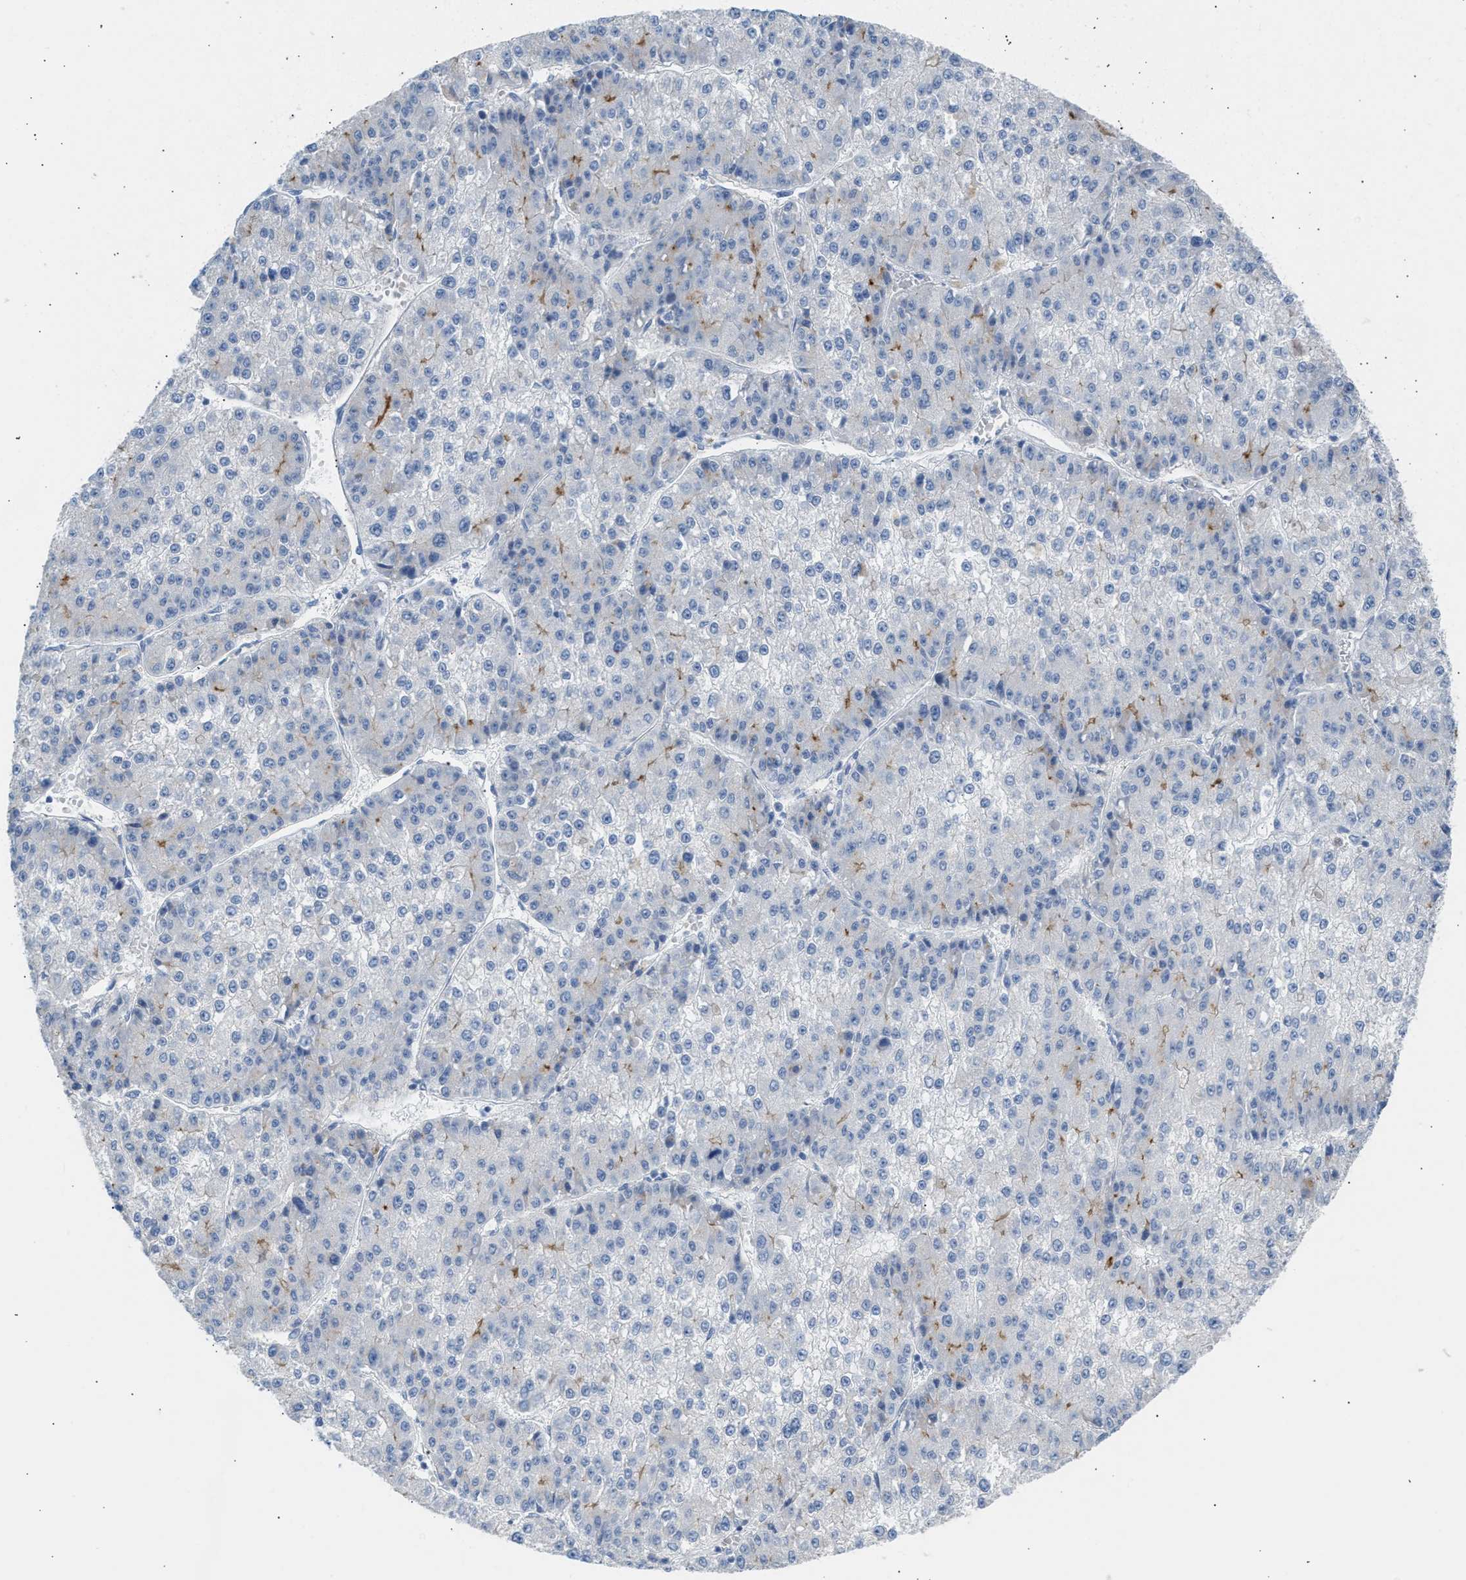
{"staining": {"intensity": "negative", "quantity": "none", "location": "none"}, "tissue": "liver cancer", "cell_type": "Tumor cells", "image_type": "cancer", "snomed": [{"axis": "morphology", "description": "Carcinoma, Hepatocellular, NOS"}, {"axis": "topography", "description": "Liver"}], "caption": "Photomicrograph shows no protein positivity in tumor cells of liver cancer (hepatocellular carcinoma) tissue.", "gene": "ERBB2", "patient": {"sex": "female", "age": 73}}